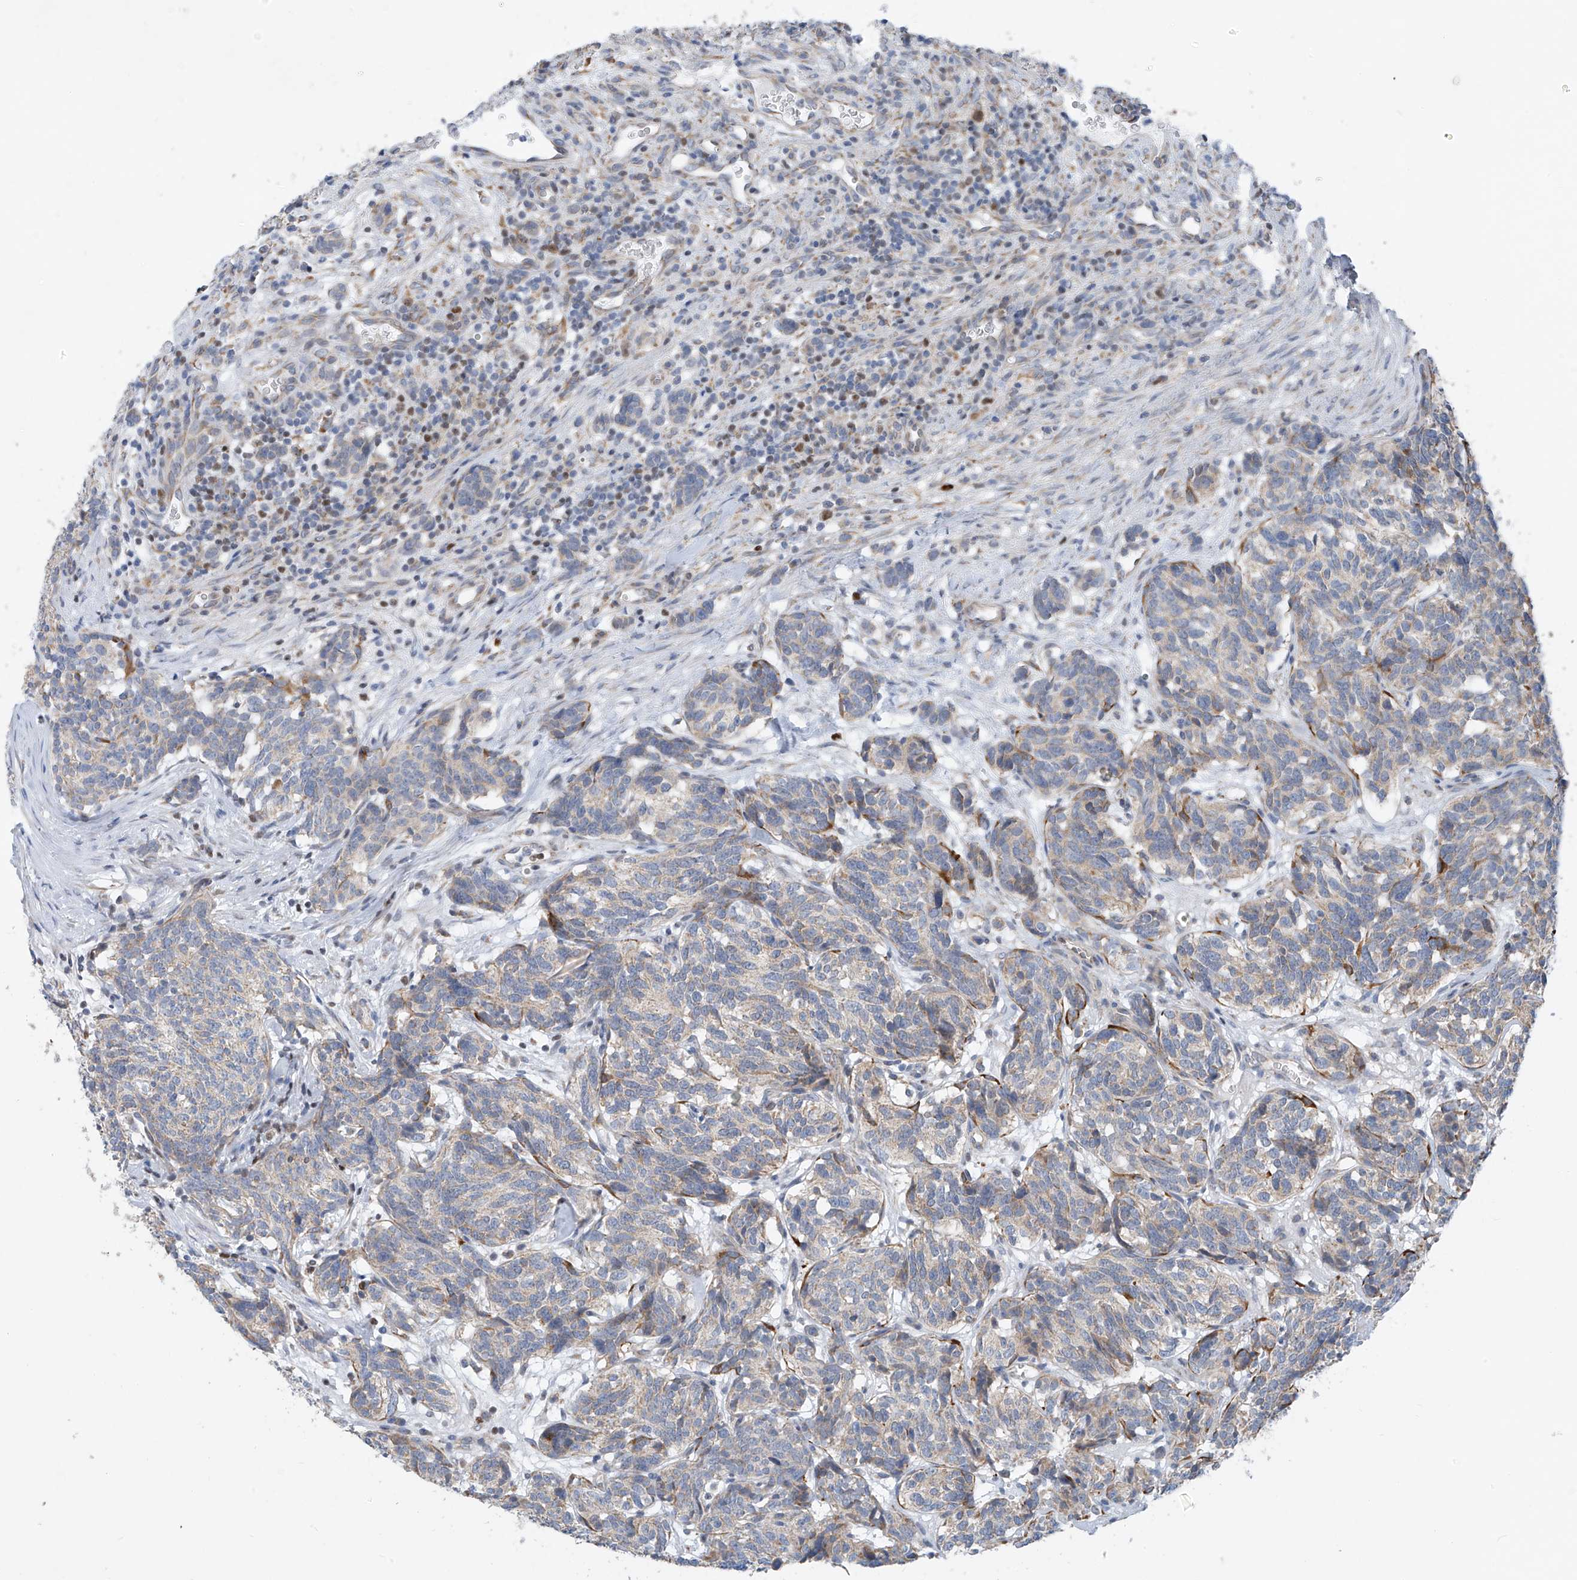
{"staining": {"intensity": "negative", "quantity": "none", "location": "none"}, "tissue": "carcinoid", "cell_type": "Tumor cells", "image_type": "cancer", "snomed": [{"axis": "morphology", "description": "Carcinoid, malignant, NOS"}, {"axis": "topography", "description": "Lung"}], "caption": "The photomicrograph reveals no staining of tumor cells in carcinoid. (Stains: DAB (3,3'-diaminobenzidine) immunohistochemistry (IHC) with hematoxylin counter stain, Microscopy: brightfield microscopy at high magnification).", "gene": "EOMES", "patient": {"sex": "female", "age": 46}}